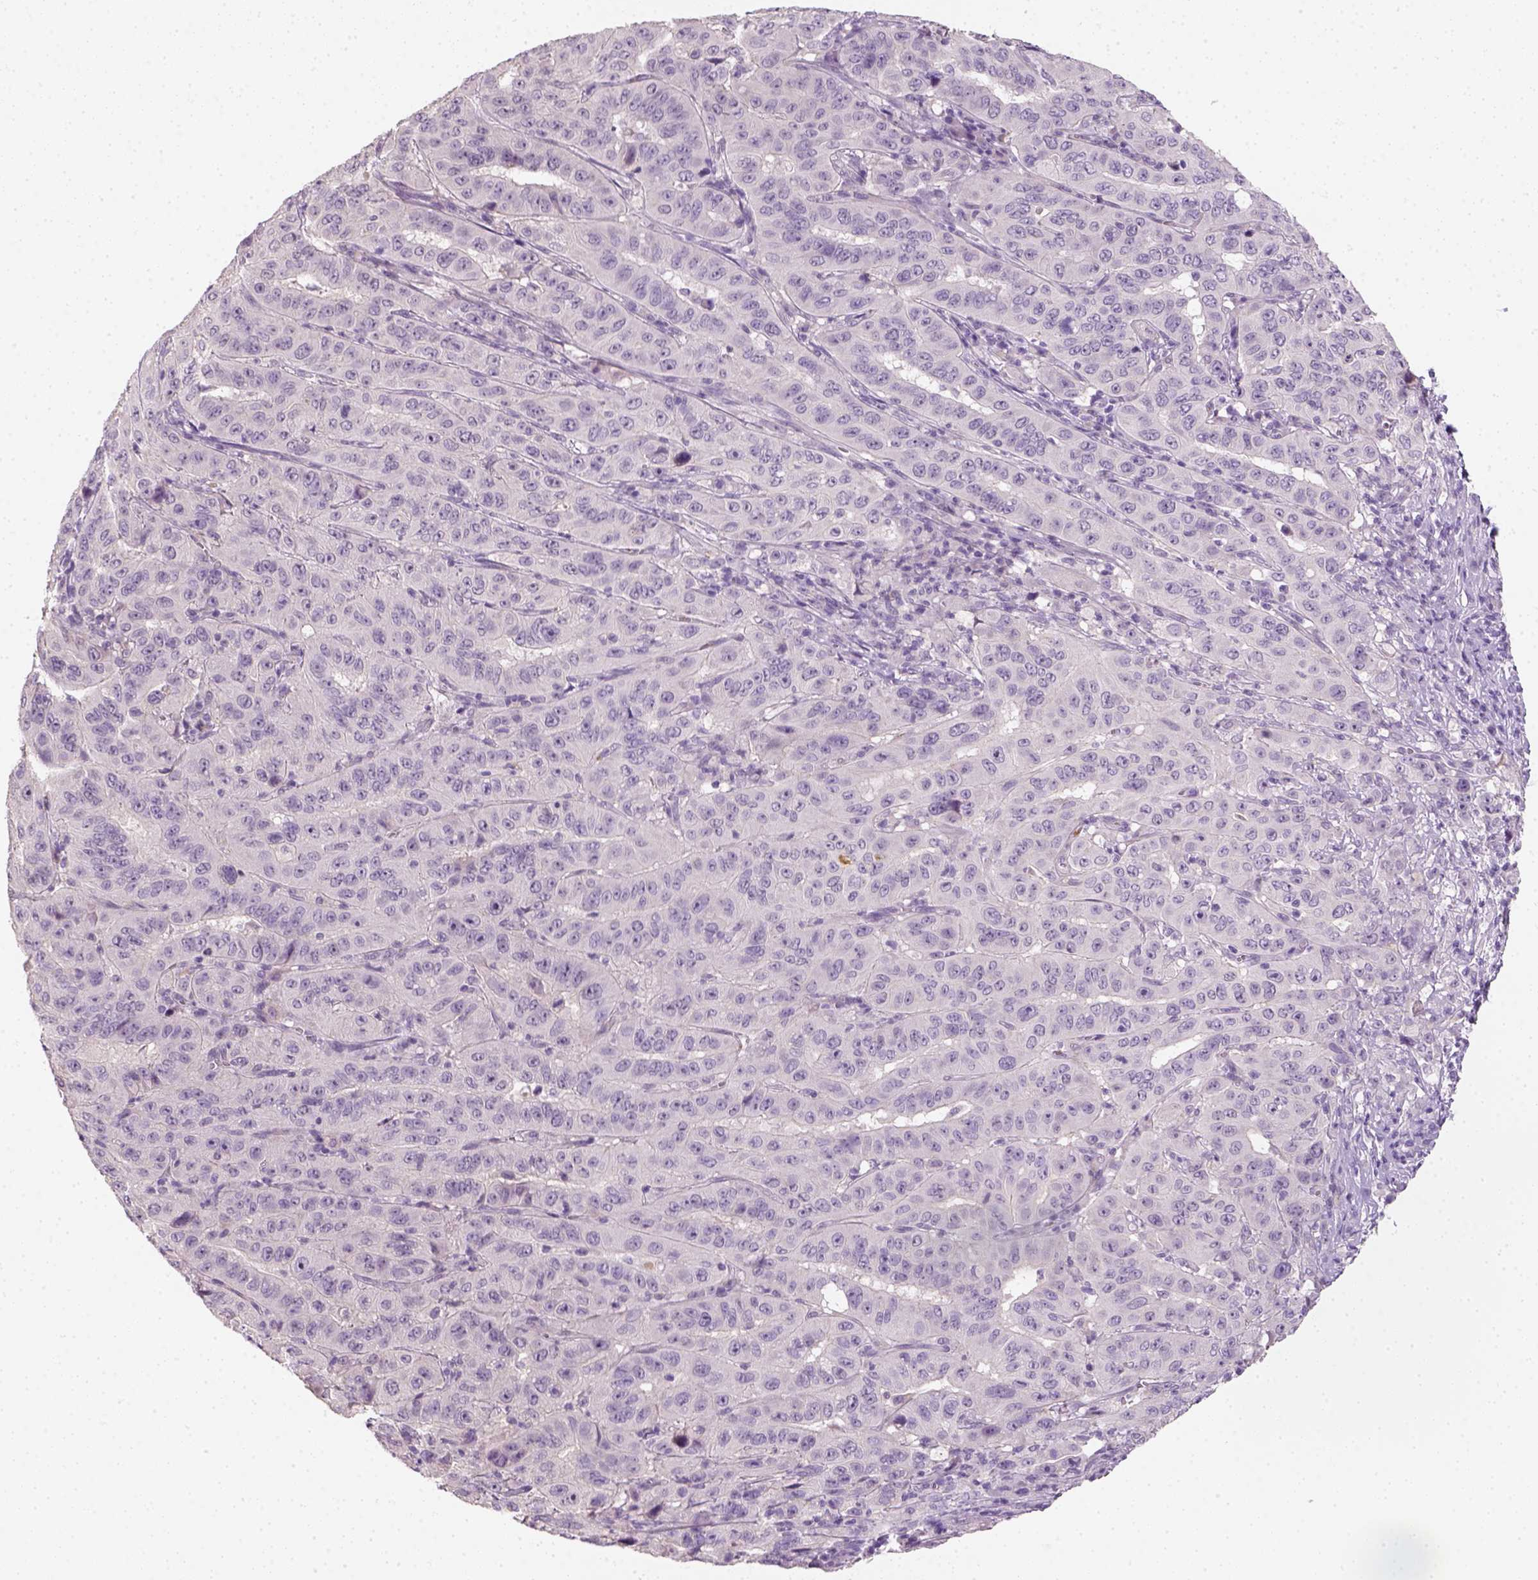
{"staining": {"intensity": "negative", "quantity": "none", "location": "none"}, "tissue": "pancreatic cancer", "cell_type": "Tumor cells", "image_type": "cancer", "snomed": [{"axis": "morphology", "description": "Adenocarcinoma, NOS"}, {"axis": "topography", "description": "Pancreas"}], "caption": "This micrograph is of pancreatic adenocarcinoma stained with immunohistochemistry to label a protein in brown with the nuclei are counter-stained blue. There is no expression in tumor cells.", "gene": "FAM163B", "patient": {"sex": "male", "age": 63}}